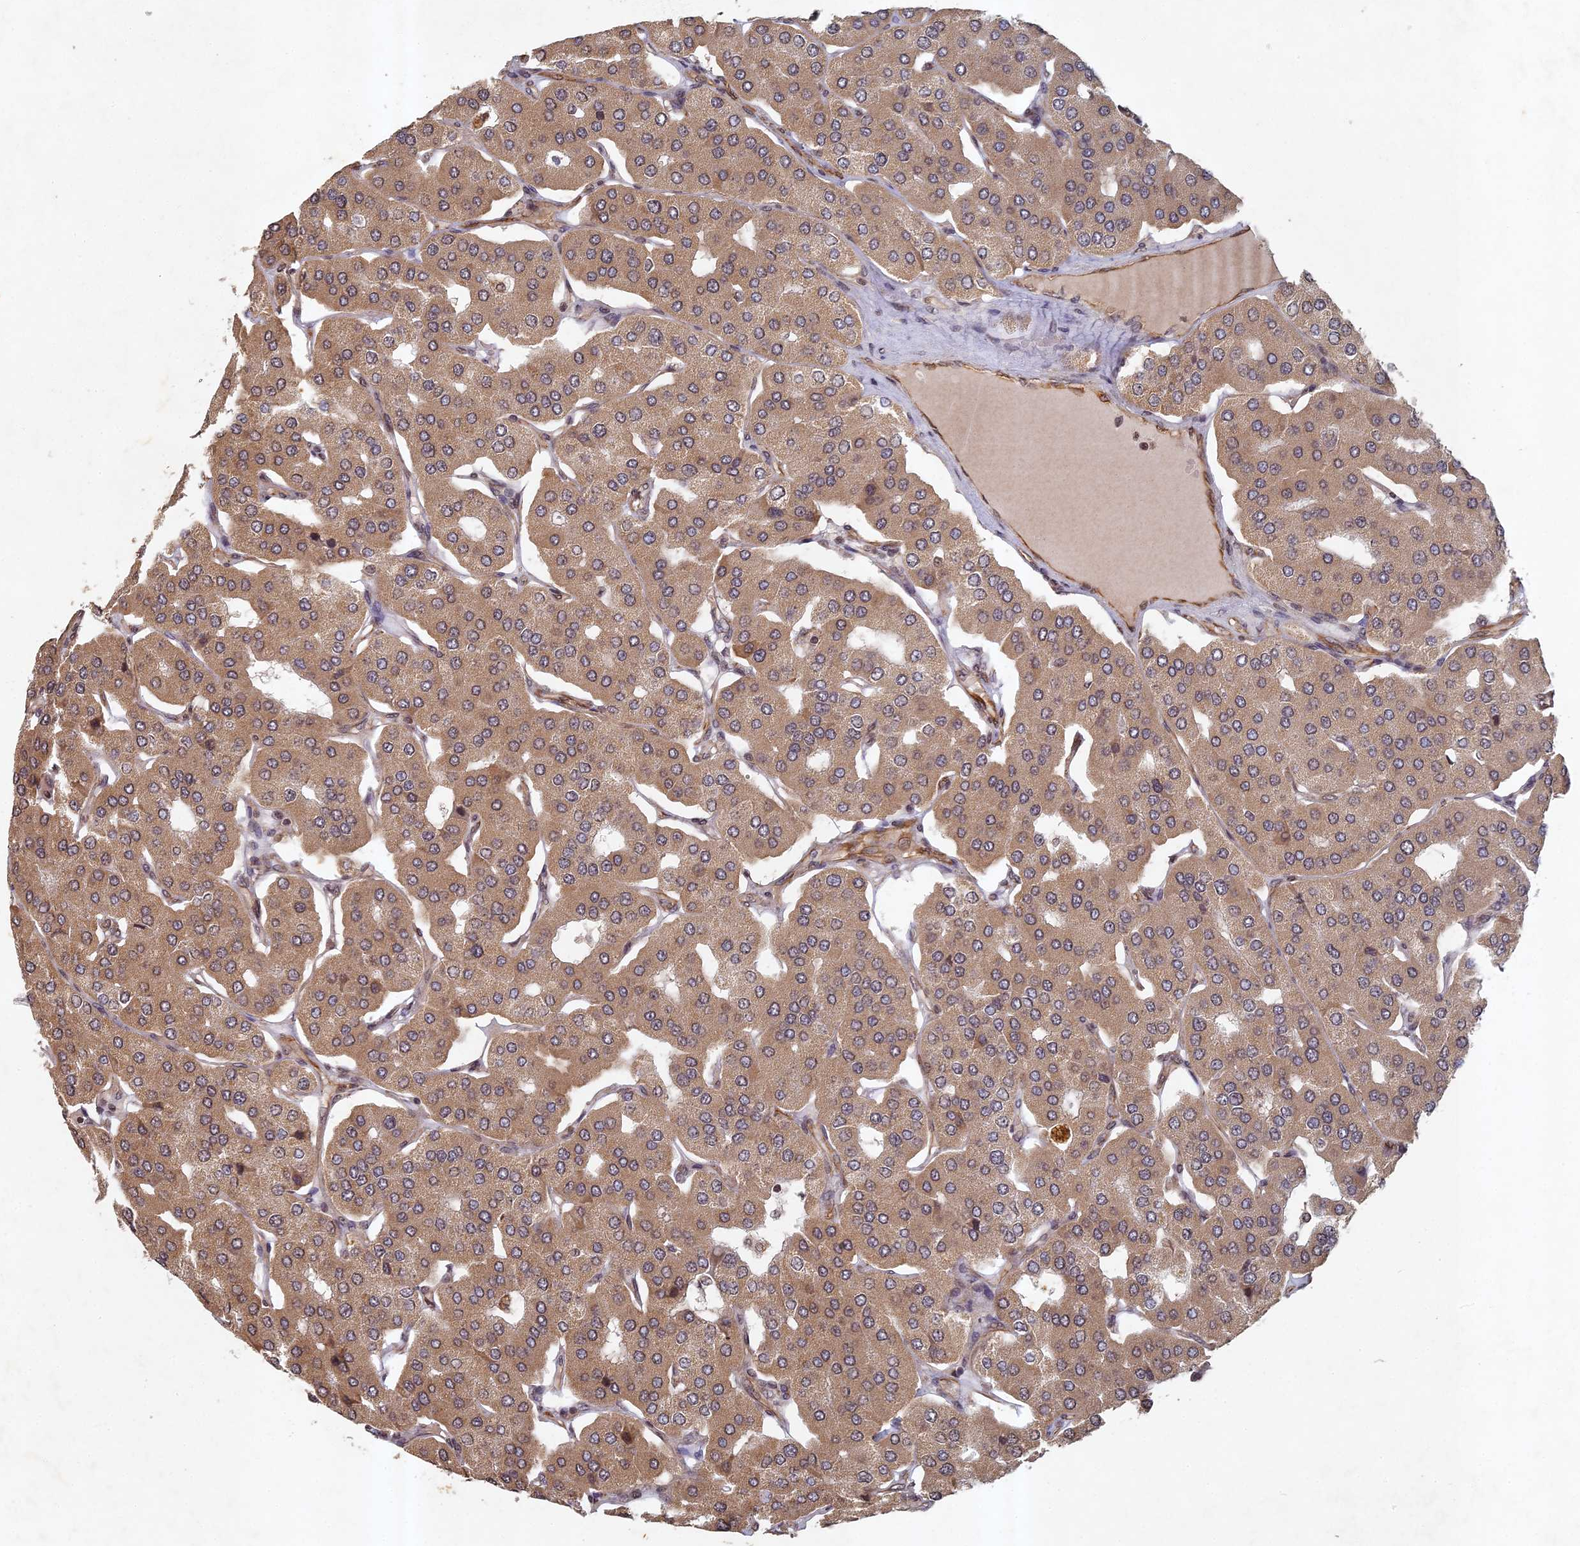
{"staining": {"intensity": "moderate", "quantity": ">75%", "location": "cytoplasmic/membranous"}, "tissue": "parathyroid gland", "cell_type": "Glandular cells", "image_type": "normal", "snomed": [{"axis": "morphology", "description": "Normal tissue, NOS"}, {"axis": "morphology", "description": "Adenoma, NOS"}, {"axis": "topography", "description": "Parathyroid gland"}], "caption": "This is an image of IHC staining of benign parathyroid gland, which shows moderate expression in the cytoplasmic/membranous of glandular cells.", "gene": "ABCB10", "patient": {"sex": "female", "age": 86}}